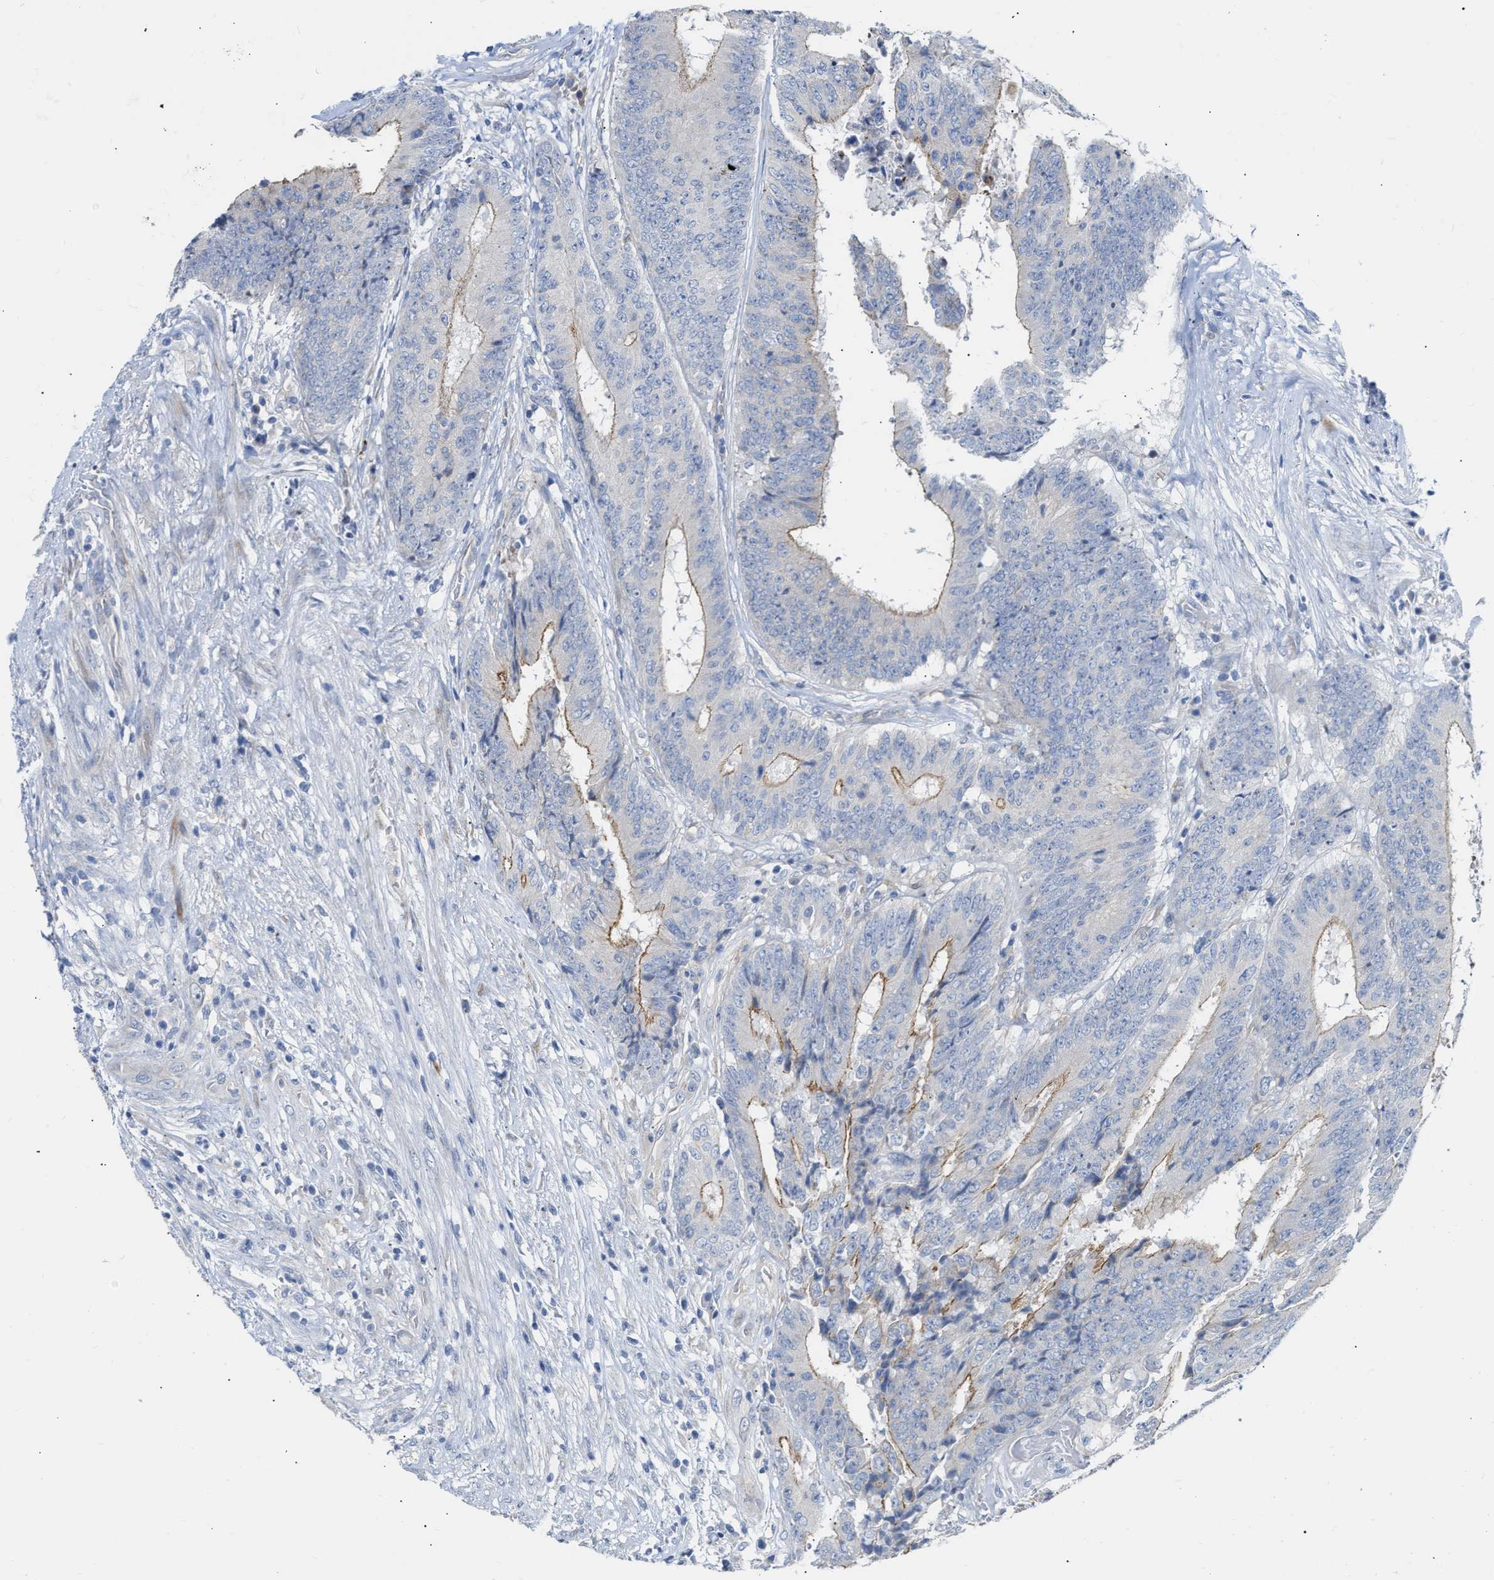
{"staining": {"intensity": "moderate", "quantity": "<25%", "location": "cytoplasmic/membranous"}, "tissue": "colorectal cancer", "cell_type": "Tumor cells", "image_type": "cancer", "snomed": [{"axis": "morphology", "description": "Adenocarcinoma, NOS"}, {"axis": "topography", "description": "Rectum"}], "caption": "Protein staining of colorectal cancer tissue exhibits moderate cytoplasmic/membranous positivity in approximately <25% of tumor cells. Immunohistochemistry stains the protein of interest in brown and the nuclei are stained blue.", "gene": "FHL1", "patient": {"sex": "male", "age": 72}}